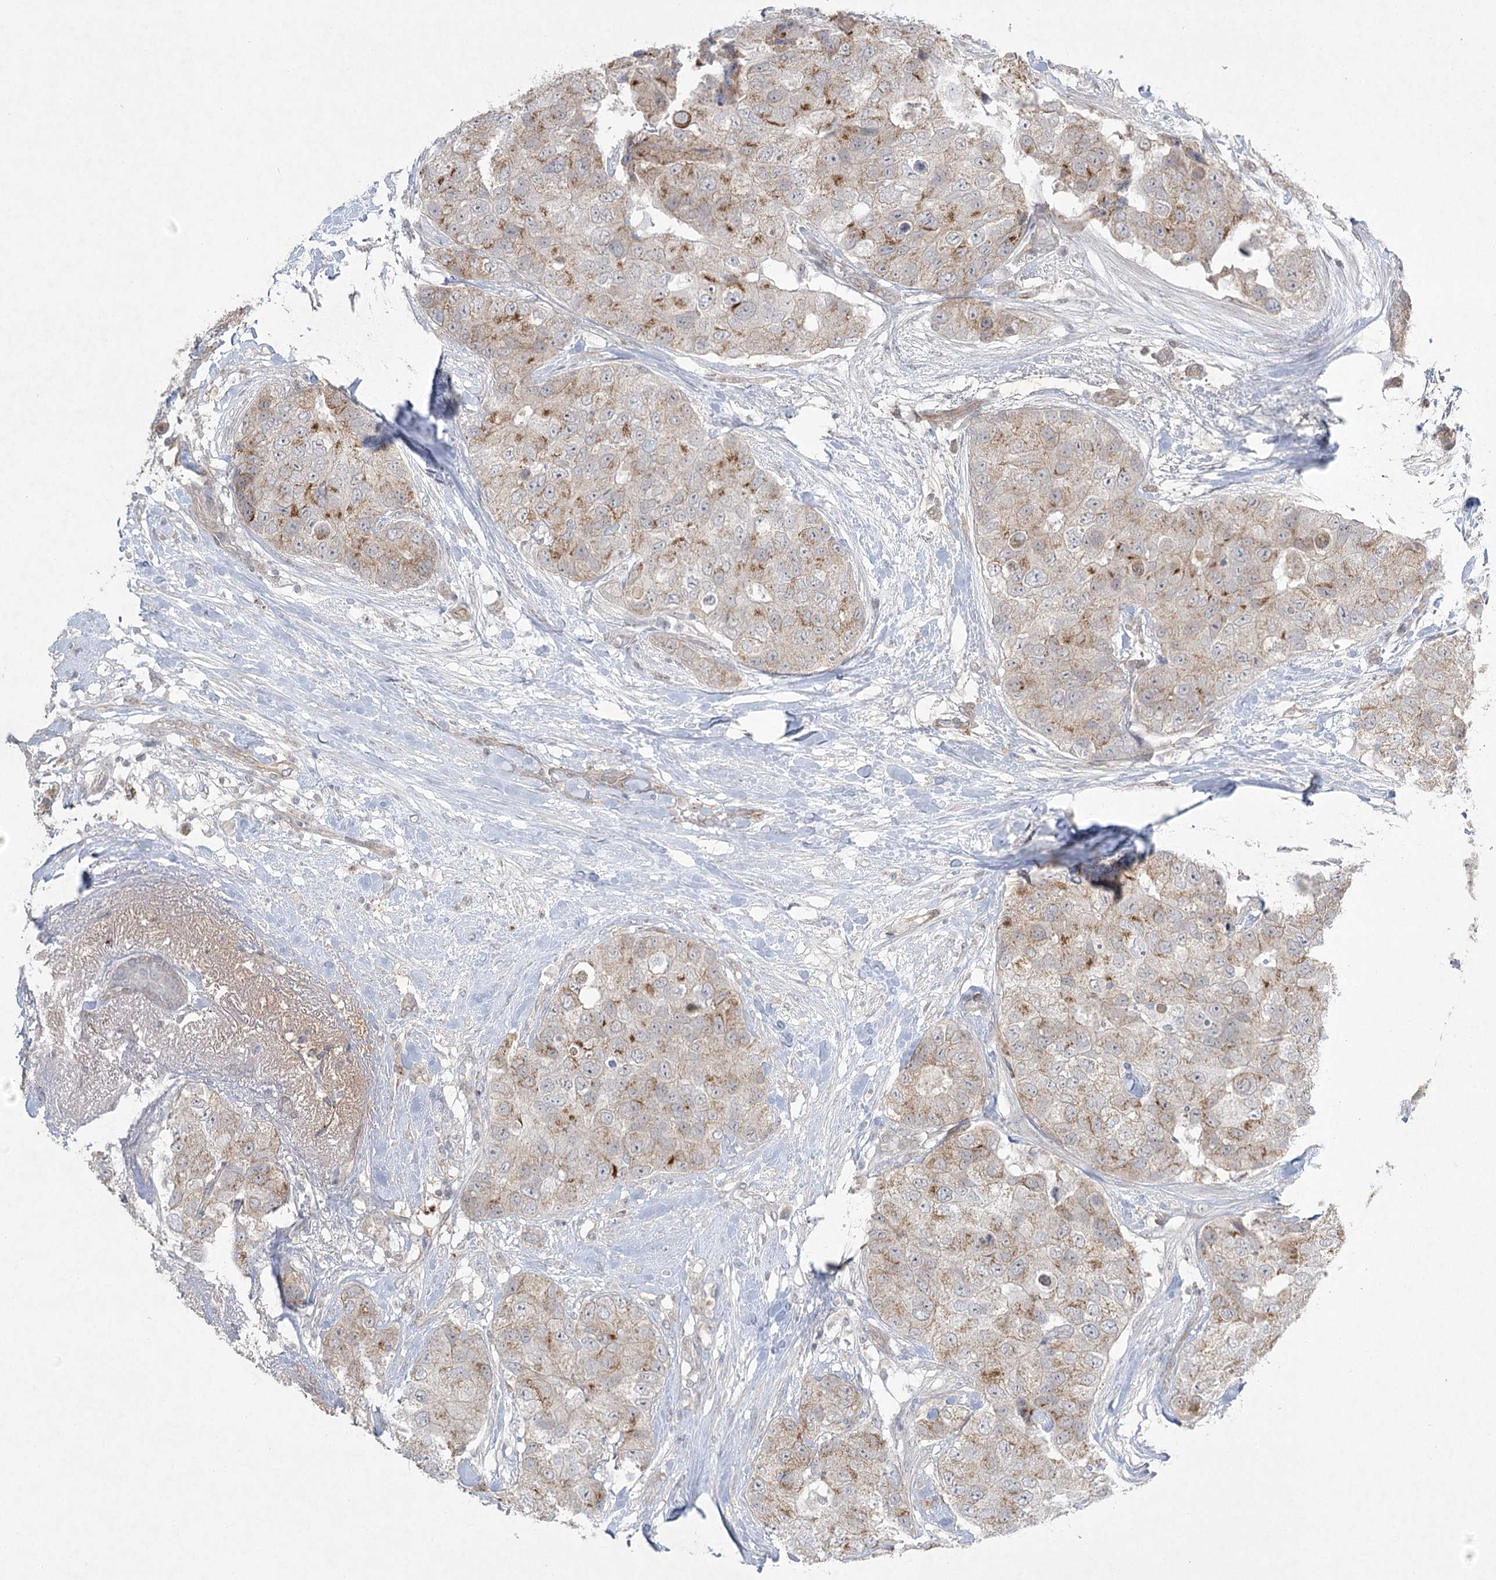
{"staining": {"intensity": "moderate", "quantity": "<25%", "location": "cytoplasmic/membranous"}, "tissue": "breast cancer", "cell_type": "Tumor cells", "image_type": "cancer", "snomed": [{"axis": "morphology", "description": "Duct carcinoma"}, {"axis": "topography", "description": "Breast"}], "caption": "Immunohistochemical staining of breast invasive ductal carcinoma displays low levels of moderate cytoplasmic/membranous protein staining in about <25% of tumor cells. The staining was performed using DAB (3,3'-diaminobenzidine), with brown indicating positive protein expression. Nuclei are stained blue with hematoxylin.", "gene": "AMTN", "patient": {"sex": "female", "age": 62}}